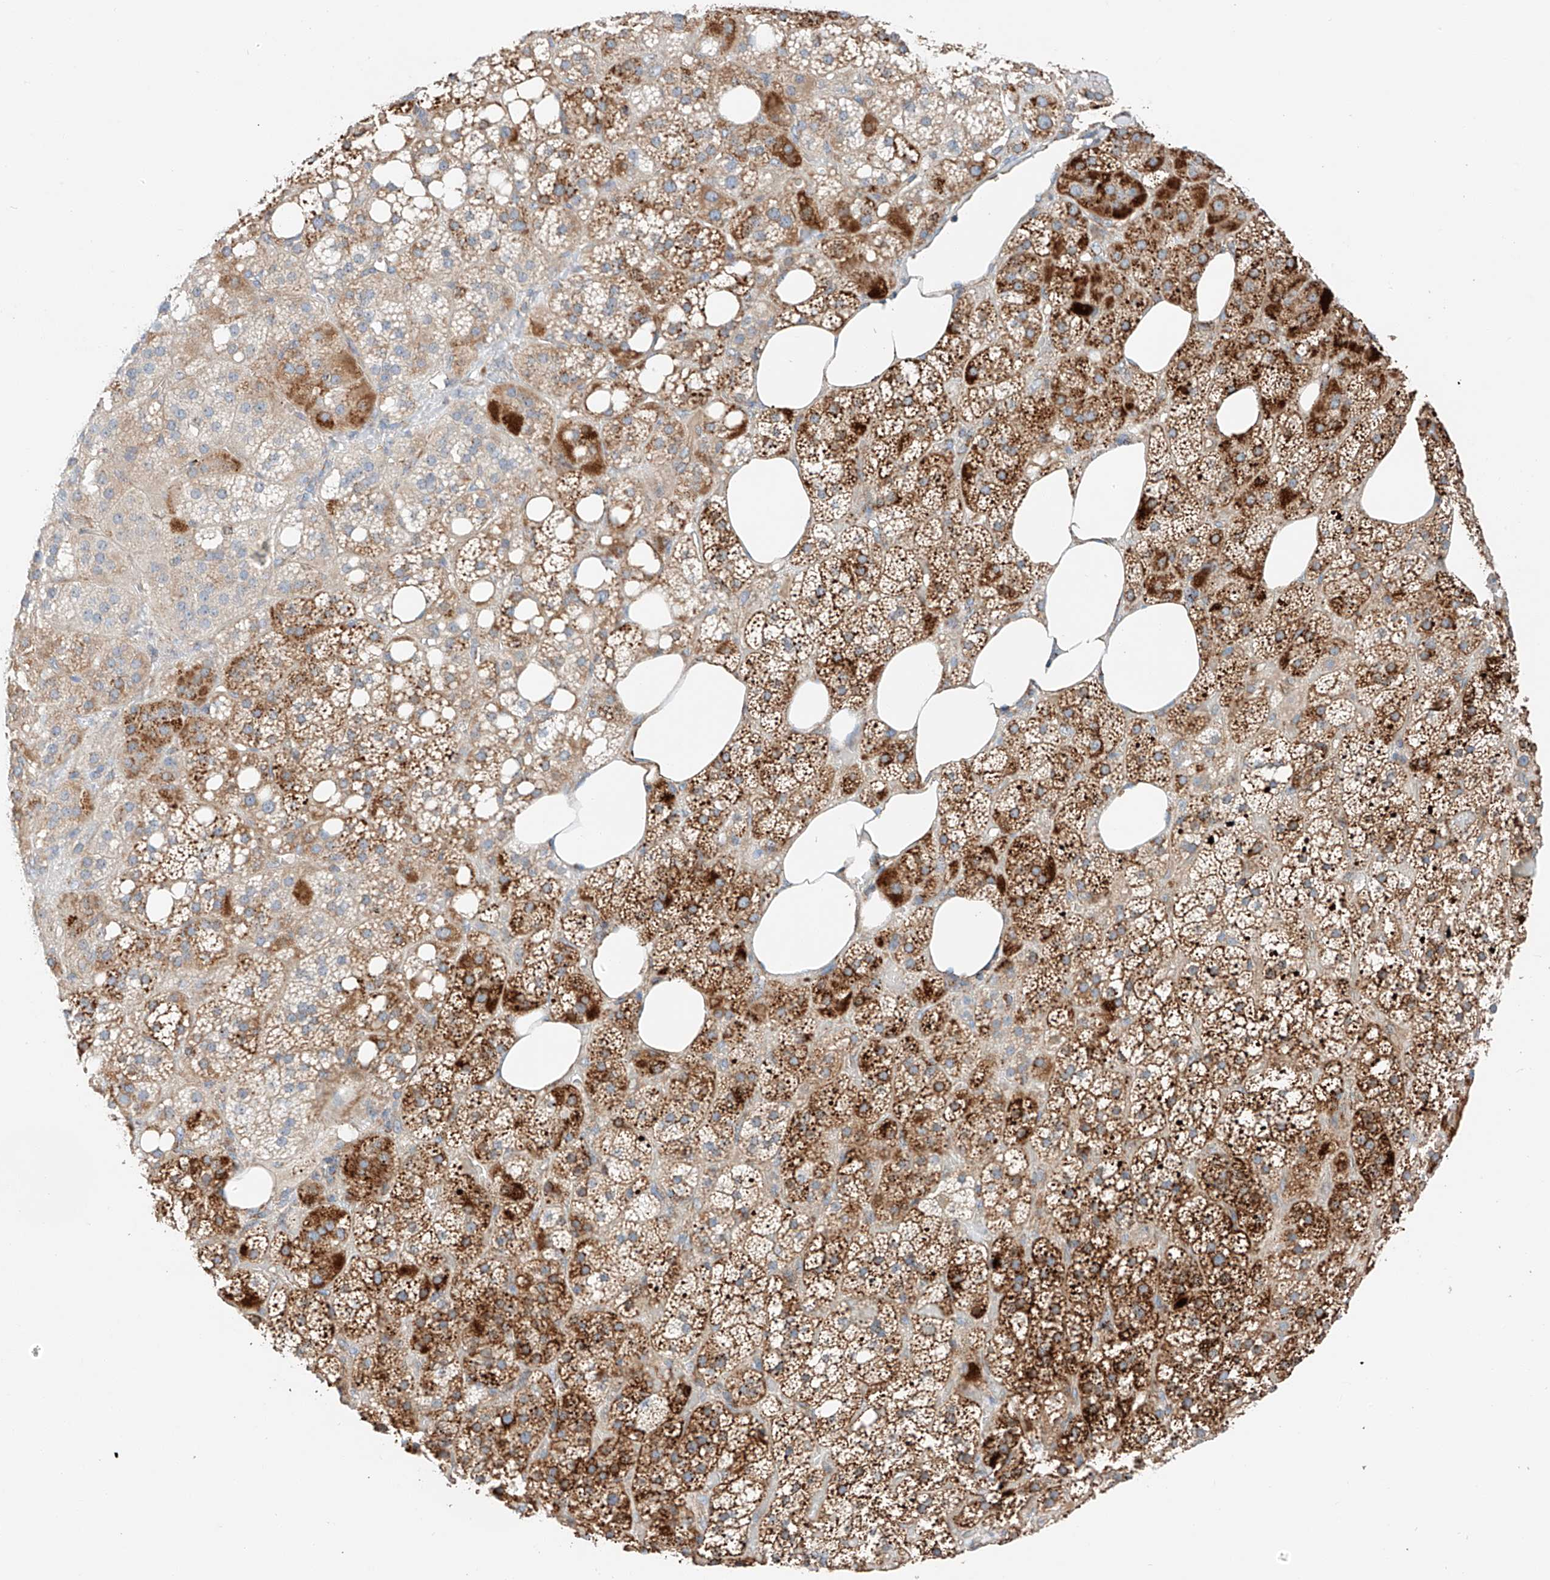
{"staining": {"intensity": "strong", "quantity": "25%-75%", "location": "cytoplasmic/membranous"}, "tissue": "adrenal gland", "cell_type": "Glandular cells", "image_type": "normal", "snomed": [{"axis": "morphology", "description": "Normal tissue, NOS"}, {"axis": "topography", "description": "Adrenal gland"}], "caption": "About 25%-75% of glandular cells in benign human adrenal gland exhibit strong cytoplasmic/membranous protein positivity as visualized by brown immunohistochemical staining.", "gene": "RUSC1", "patient": {"sex": "female", "age": 59}}